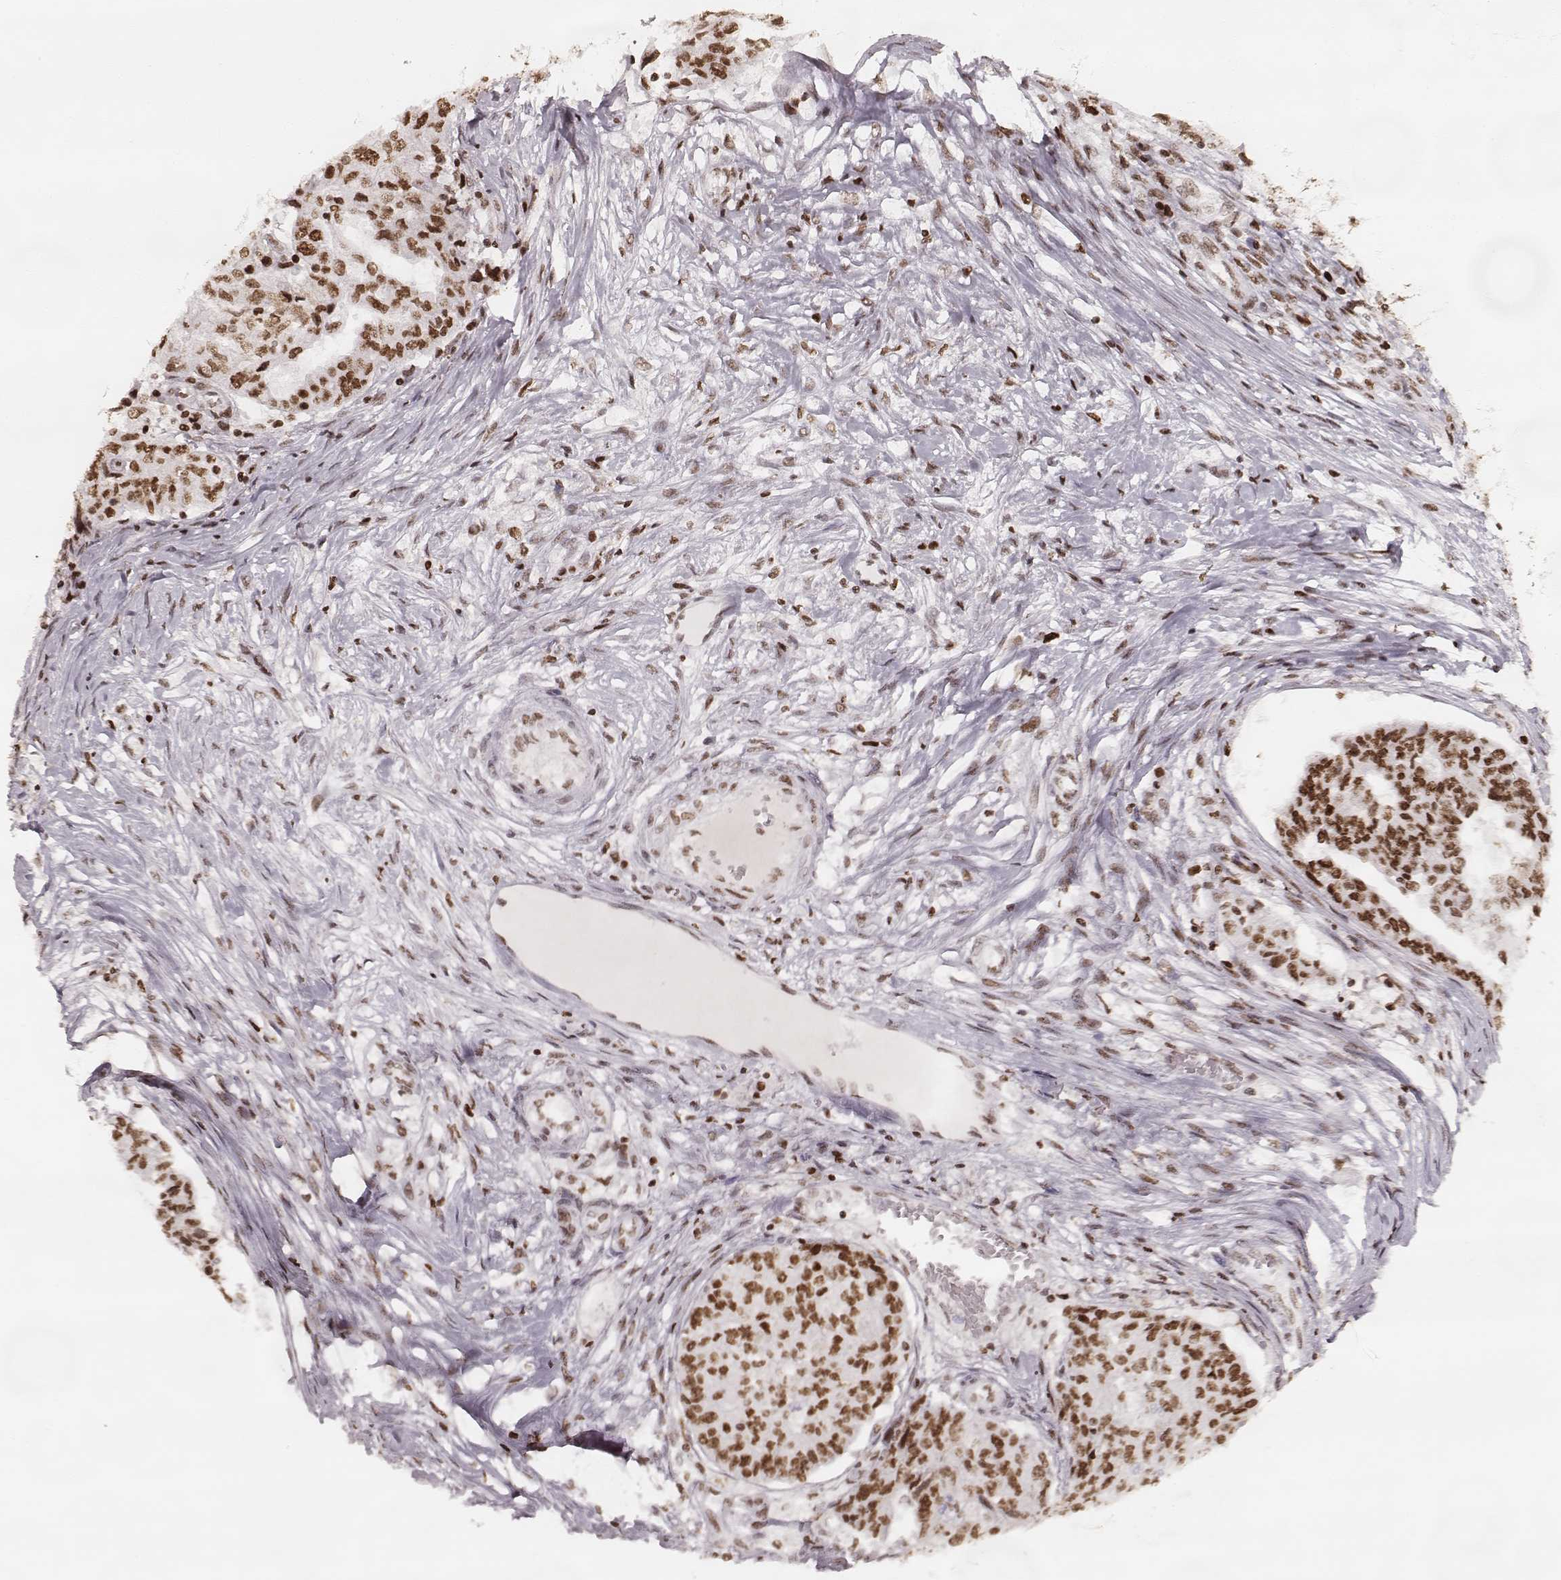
{"staining": {"intensity": "strong", "quantity": ">75%", "location": "nuclear"}, "tissue": "ovarian cancer", "cell_type": "Tumor cells", "image_type": "cancer", "snomed": [{"axis": "morphology", "description": "Cystadenocarcinoma, serous, NOS"}, {"axis": "topography", "description": "Ovary"}], "caption": "The immunohistochemical stain shows strong nuclear expression in tumor cells of ovarian cancer (serous cystadenocarcinoma) tissue.", "gene": "PARP1", "patient": {"sex": "female", "age": 67}}